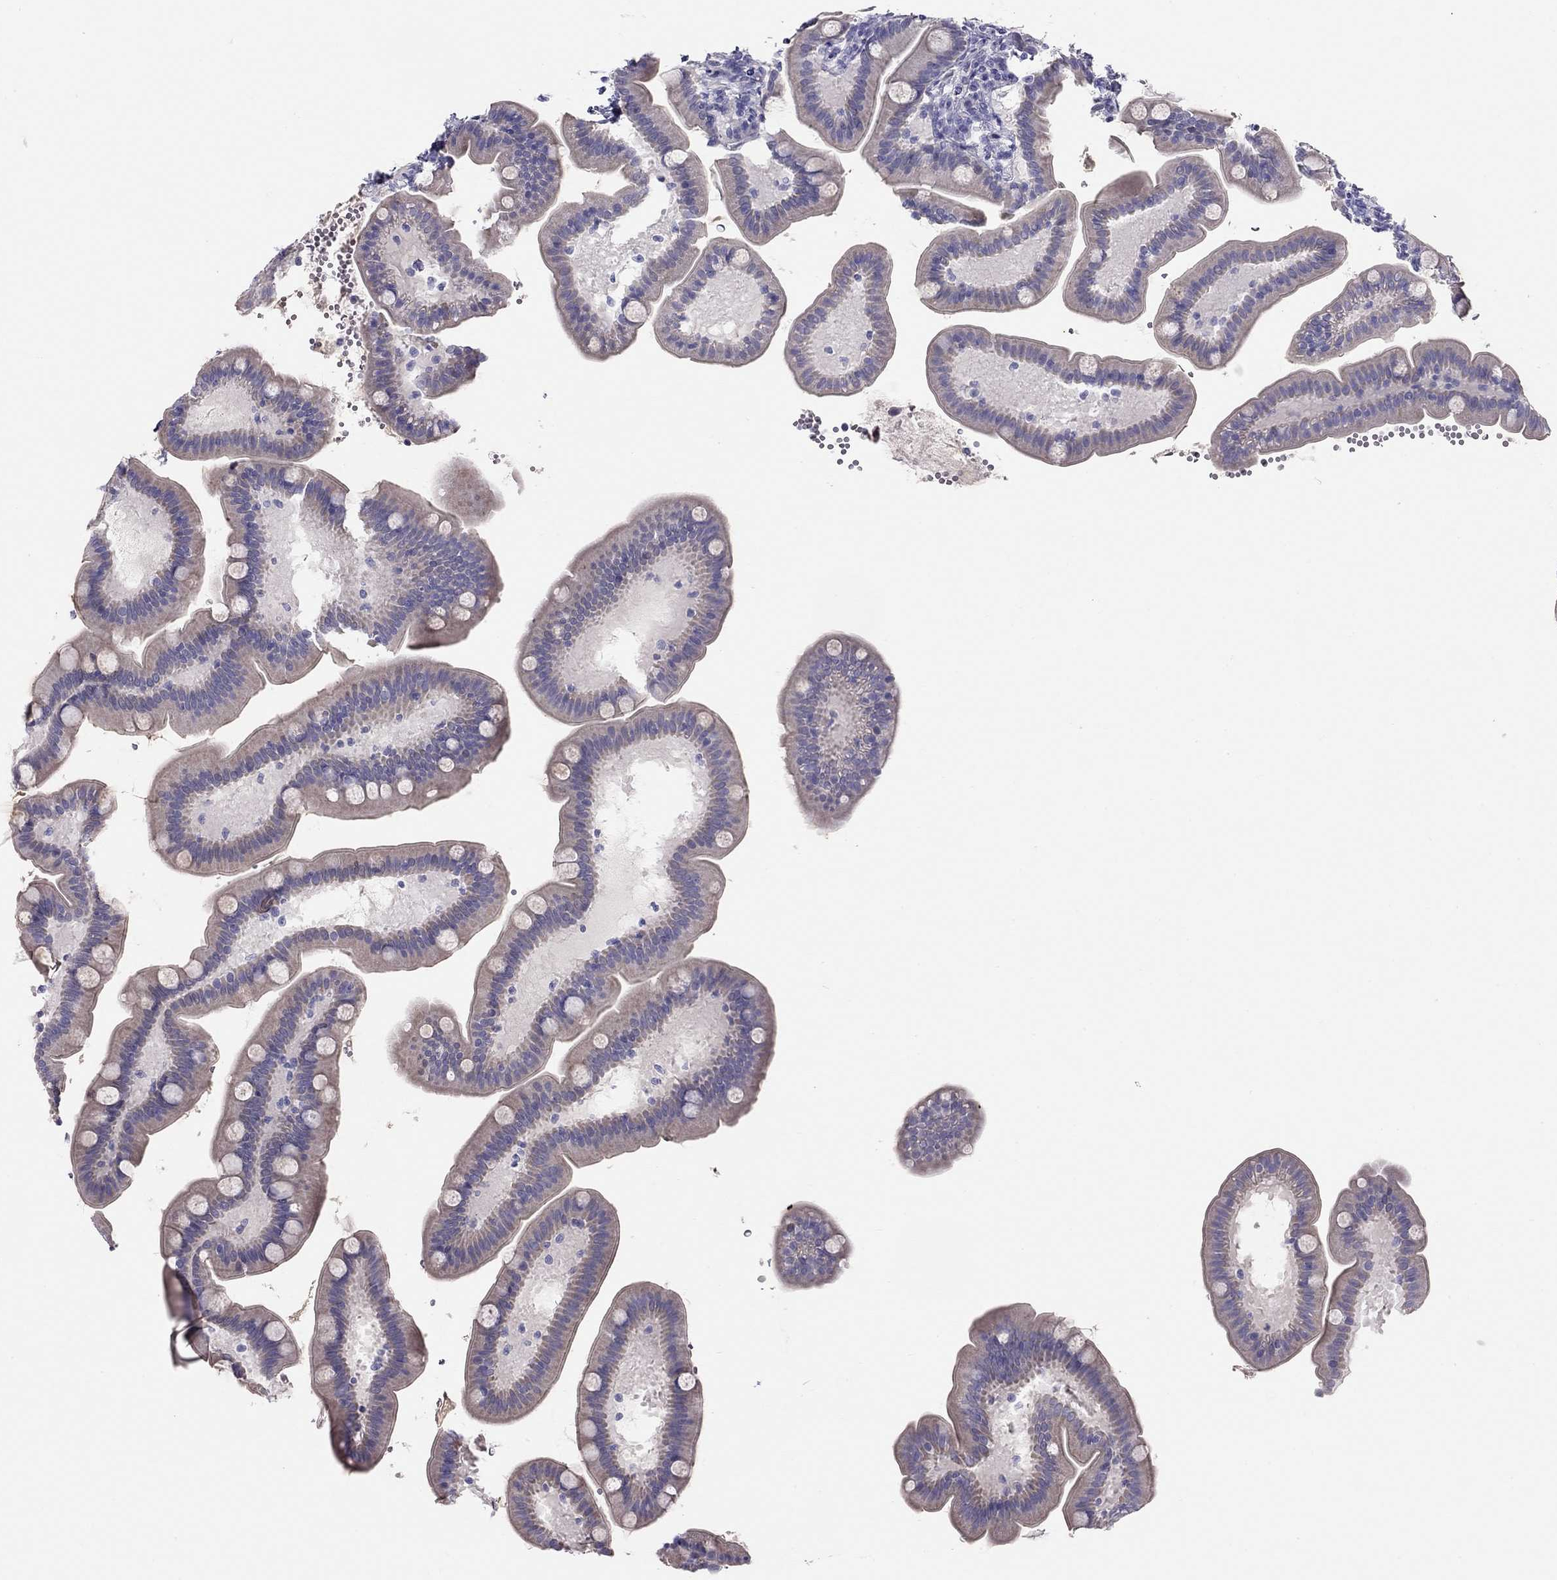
{"staining": {"intensity": "weak", "quantity": "<25%", "location": "cytoplasmic/membranous"}, "tissue": "small intestine", "cell_type": "Glandular cells", "image_type": "normal", "snomed": [{"axis": "morphology", "description": "Normal tissue, NOS"}, {"axis": "topography", "description": "Small intestine"}], "caption": "The IHC image has no significant positivity in glandular cells of small intestine. Nuclei are stained in blue.", "gene": "KCNV2", "patient": {"sex": "male", "age": 66}}